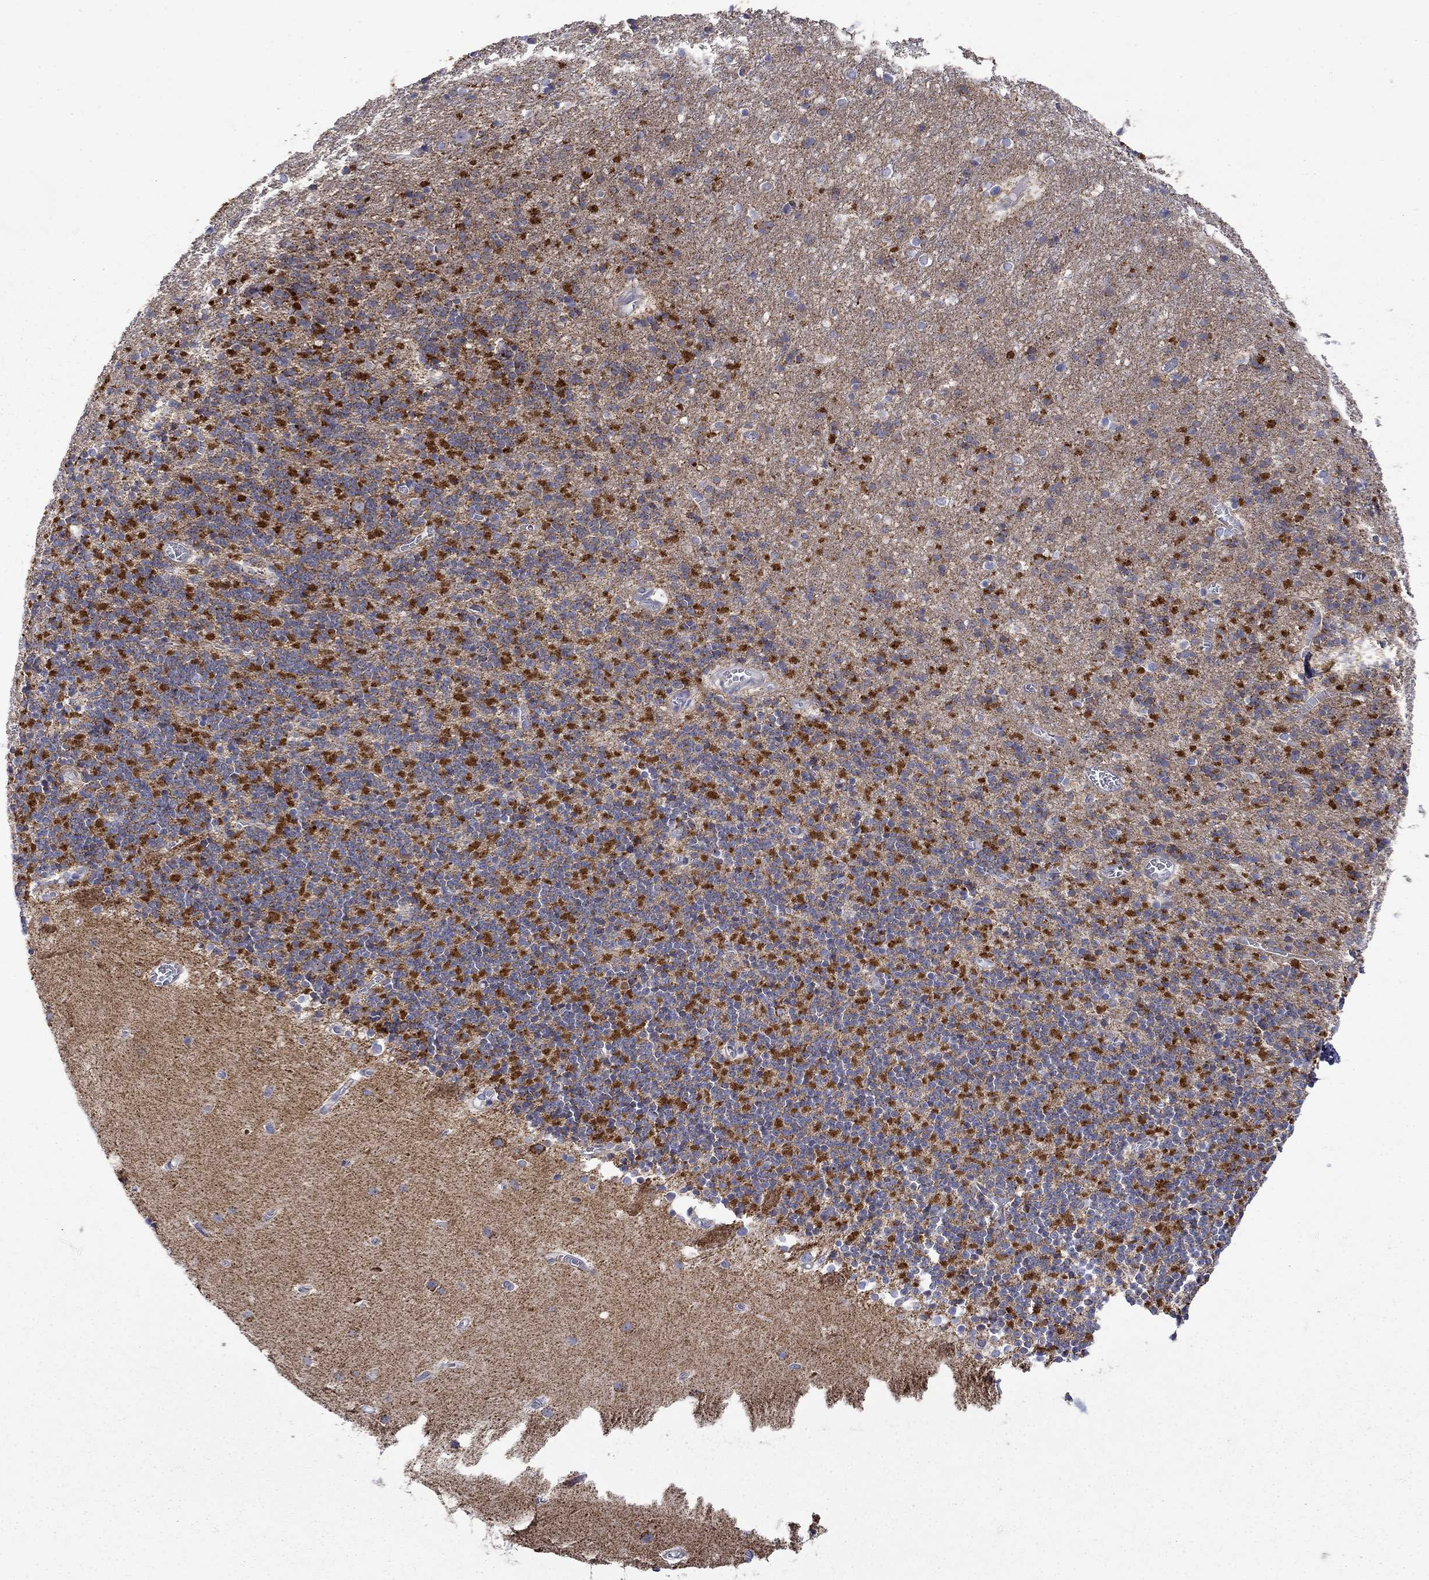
{"staining": {"intensity": "negative", "quantity": "none", "location": "none"}, "tissue": "cerebellum", "cell_type": "Cells in granular layer", "image_type": "normal", "snomed": [{"axis": "morphology", "description": "Normal tissue, NOS"}, {"axis": "topography", "description": "Cerebellum"}], "caption": "Image shows no significant protein positivity in cells in granular layer of unremarkable cerebellum.", "gene": "CISD1", "patient": {"sex": "male", "age": 70}}